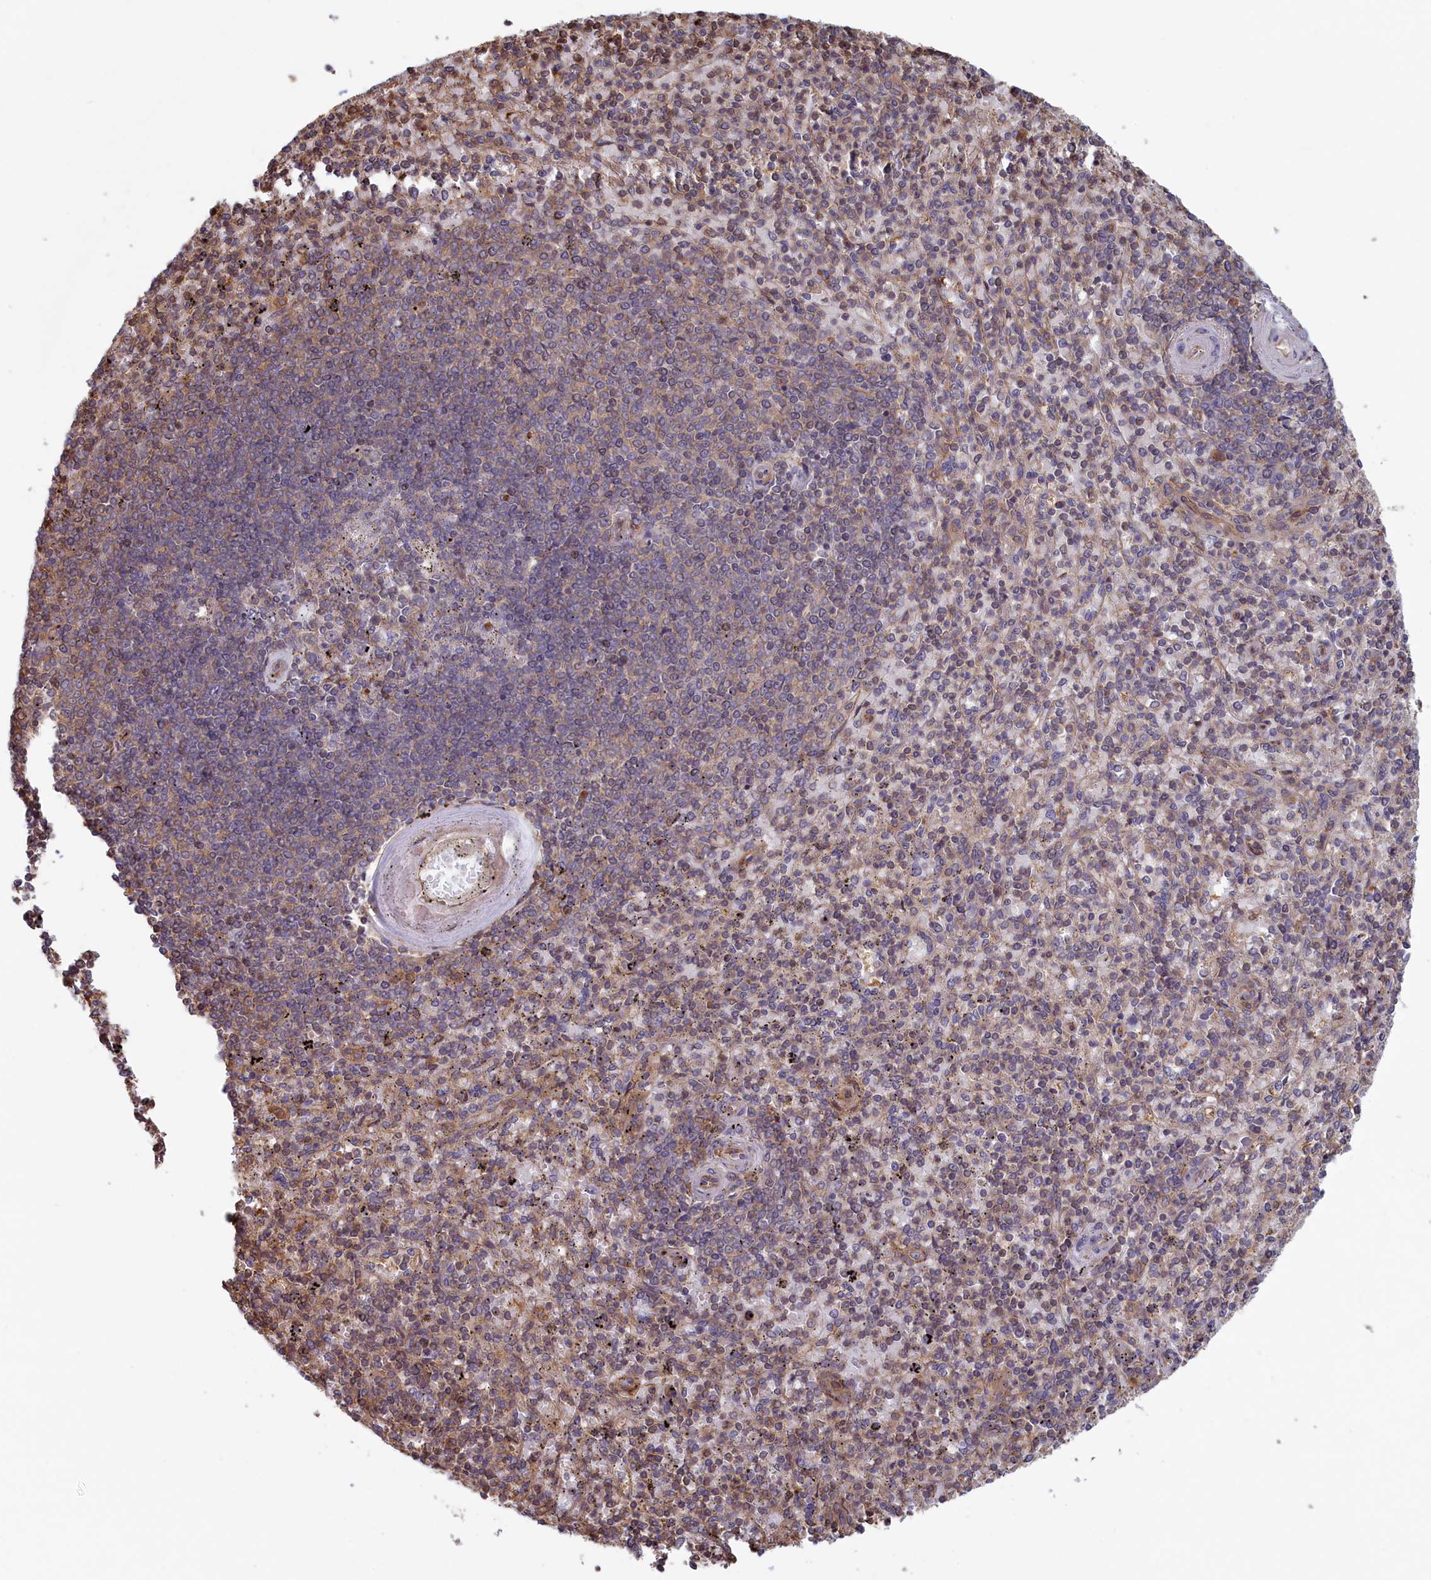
{"staining": {"intensity": "moderate", "quantity": "25%-75%", "location": "cytoplasmic/membranous"}, "tissue": "spleen", "cell_type": "Cells in red pulp", "image_type": "normal", "snomed": [{"axis": "morphology", "description": "Normal tissue, NOS"}, {"axis": "topography", "description": "Spleen"}], "caption": "A brown stain labels moderate cytoplasmic/membranous staining of a protein in cells in red pulp of normal spleen.", "gene": "RILPL1", "patient": {"sex": "male", "age": 82}}